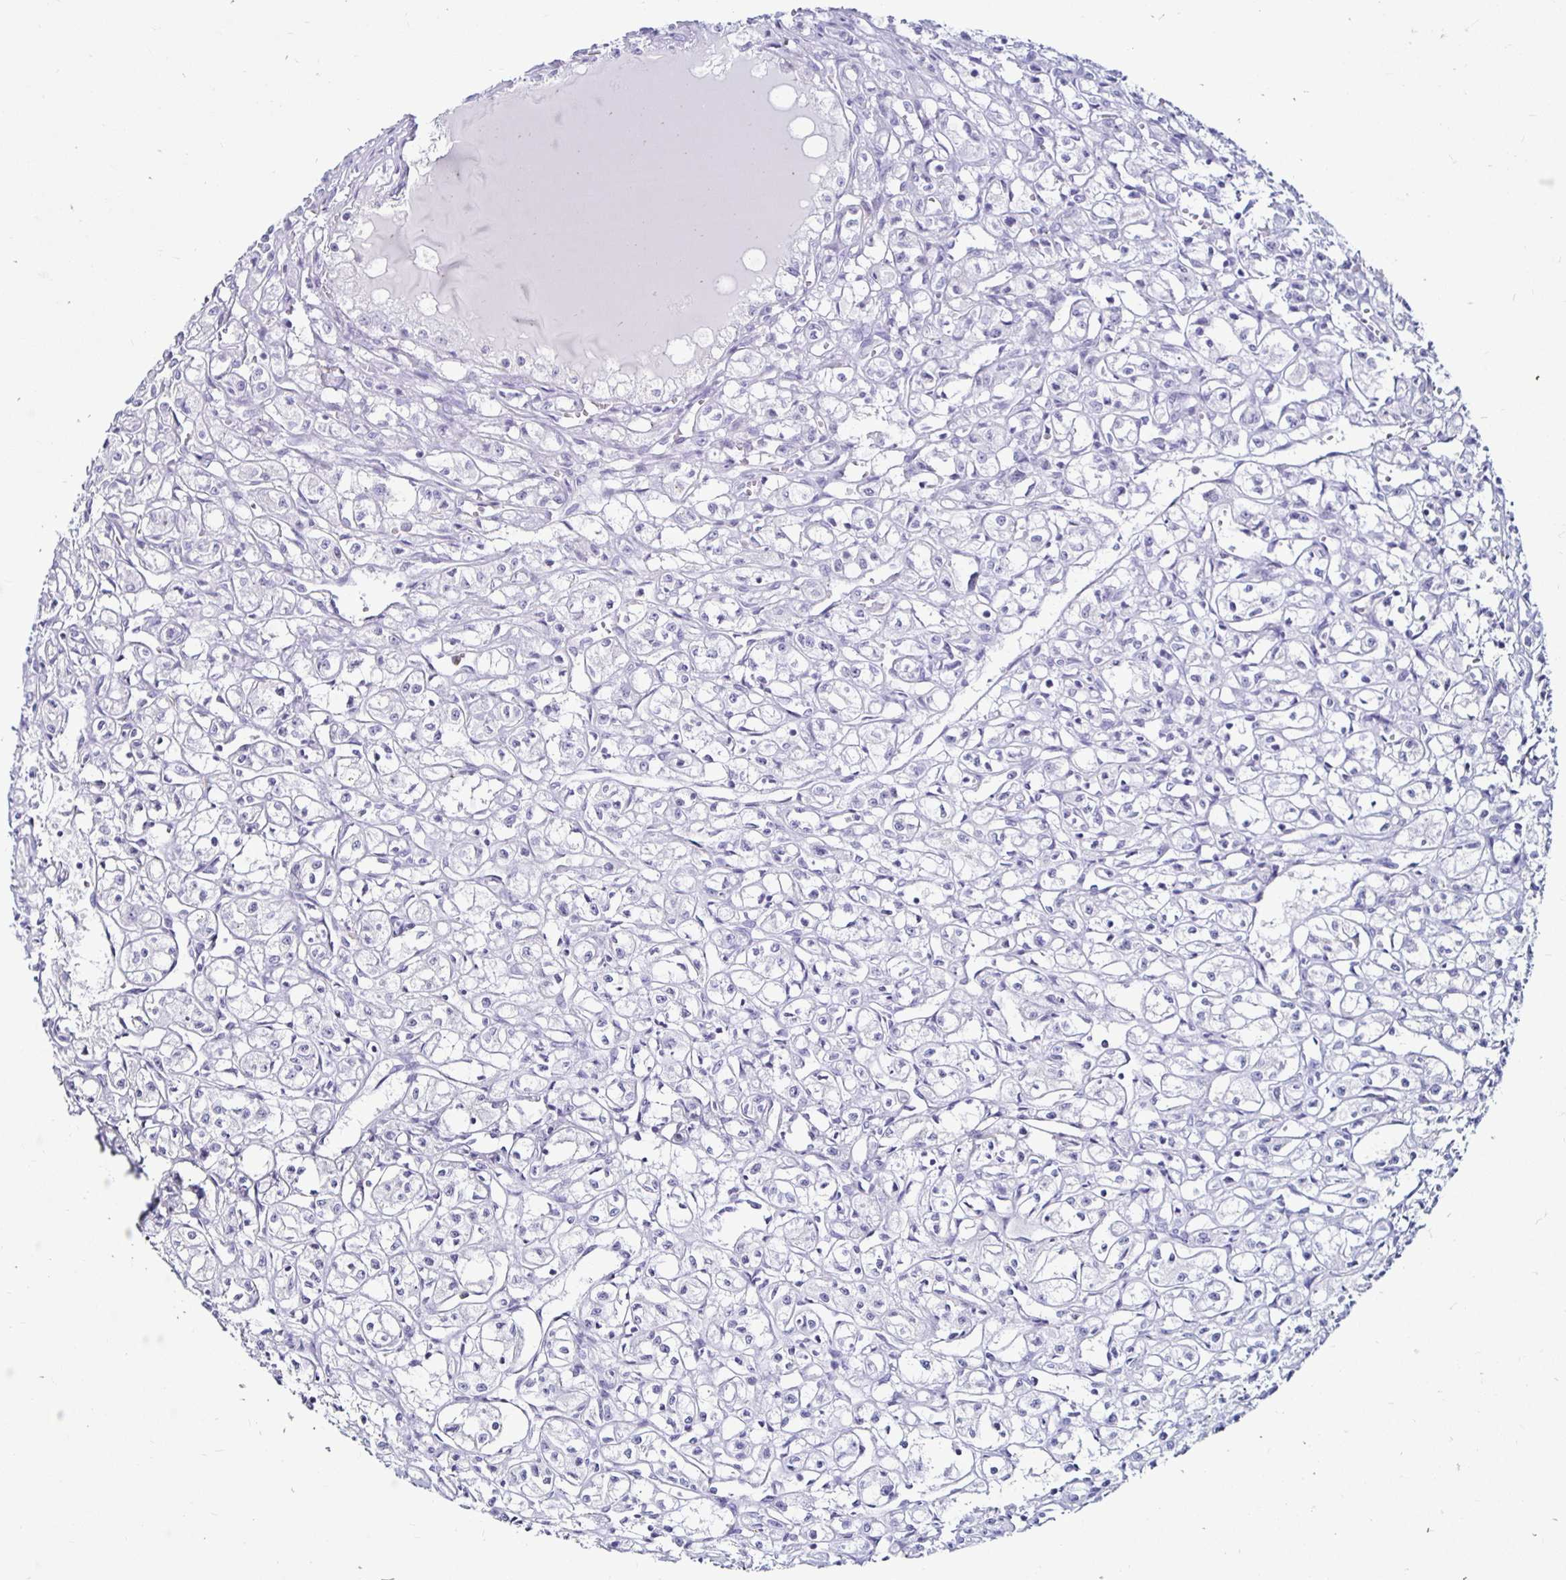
{"staining": {"intensity": "negative", "quantity": "none", "location": "none"}, "tissue": "renal cancer", "cell_type": "Tumor cells", "image_type": "cancer", "snomed": [{"axis": "morphology", "description": "Adenocarcinoma, NOS"}, {"axis": "topography", "description": "Kidney"}], "caption": "Protein analysis of renal cancer (adenocarcinoma) demonstrates no significant staining in tumor cells. Brightfield microscopy of immunohistochemistry stained with DAB (3,3'-diaminobenzidine) (brown) and hematoxylin (blue), captured at high magnification.", "gene": "TIMP1", "patient": {"sex": "male", "age": 56}}